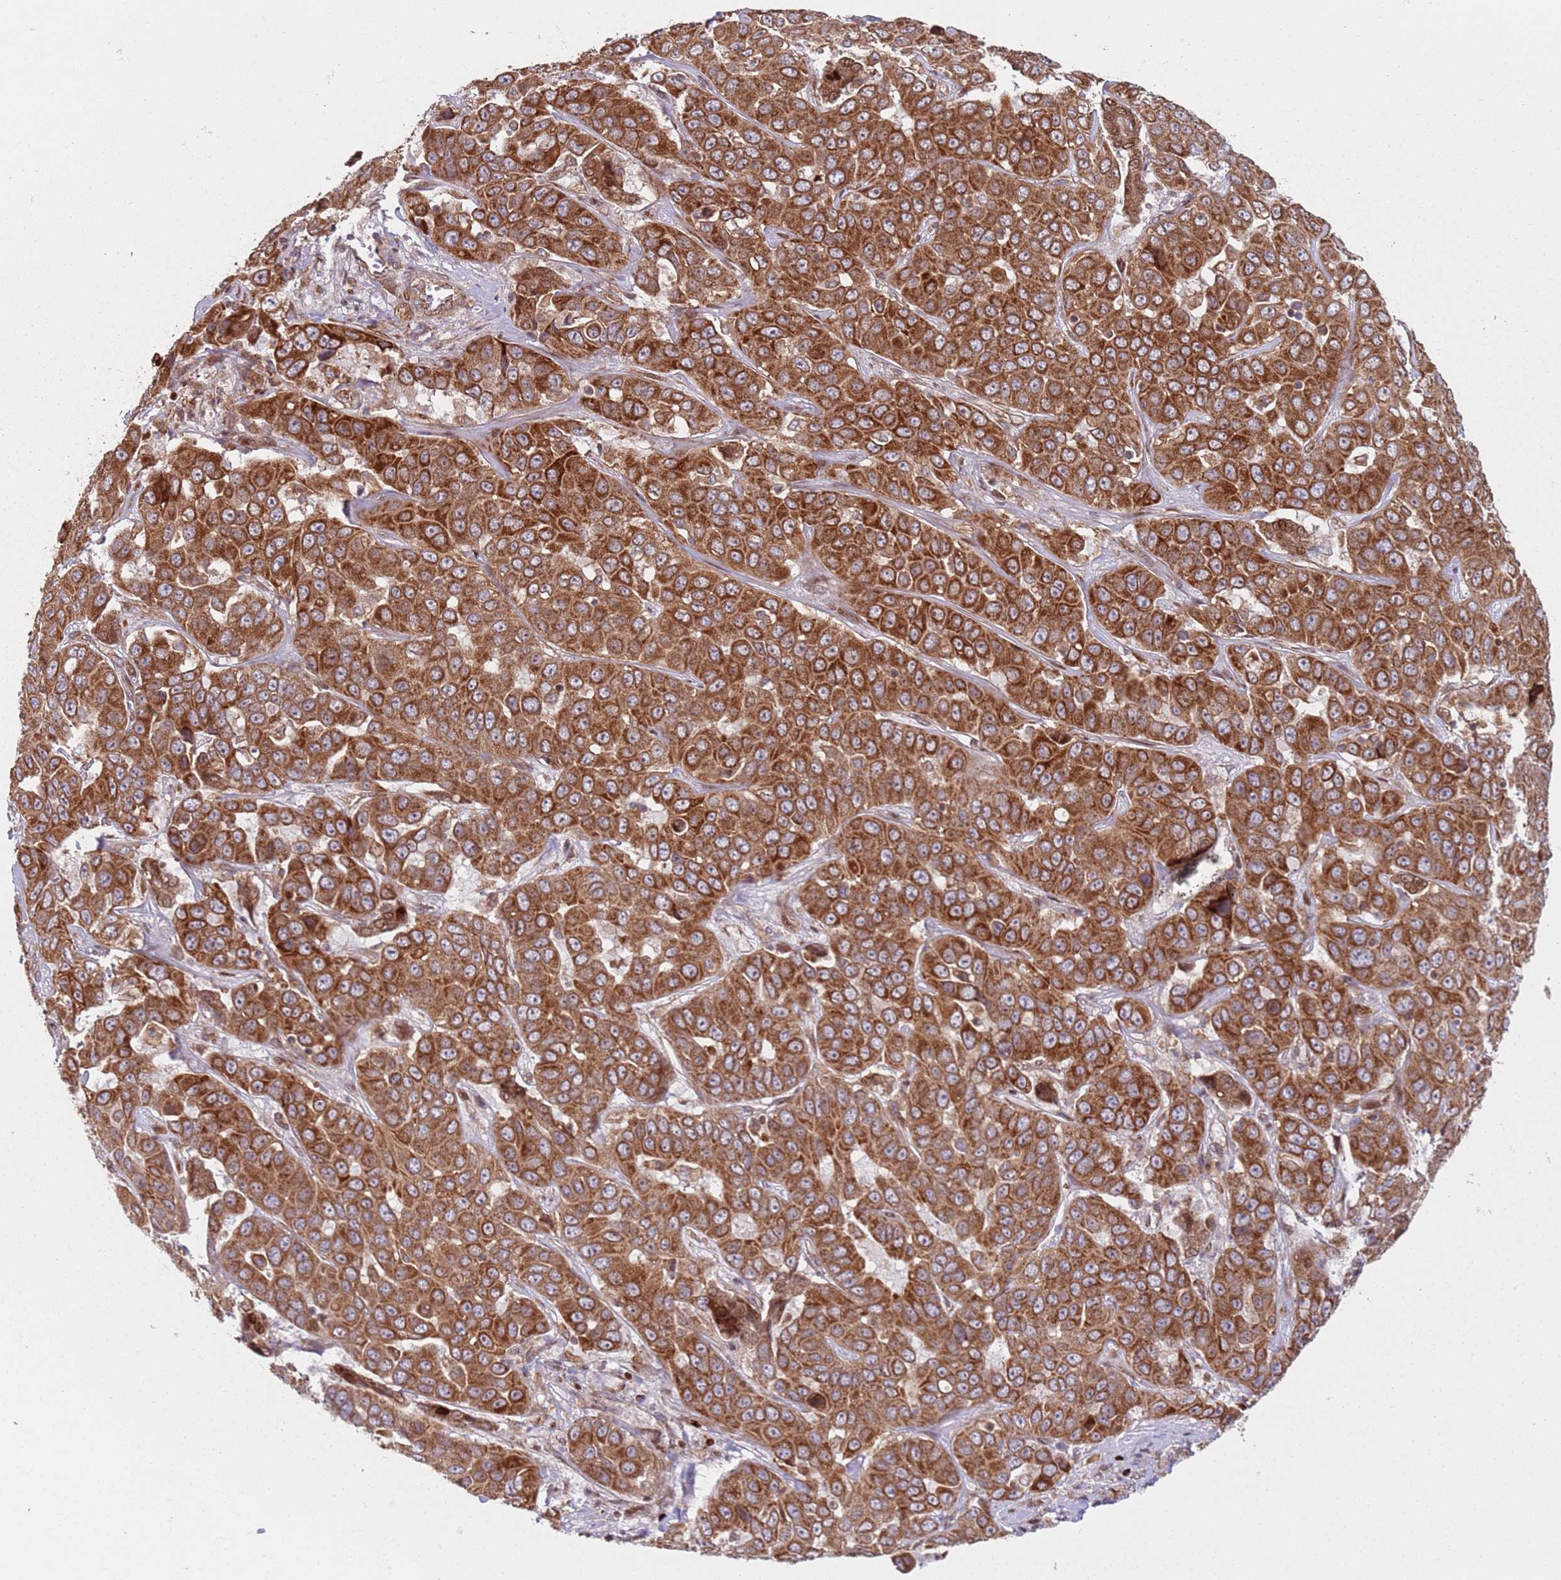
{"staining": {"intensity": "strong", "quantity": ">75%", "location": "cytoplasmic/membranous"}, "tissue": "liver cancer", "cell_type": "Tumor cells", "image_type": "cancer", "snomed": [{"axis": "morphology", "description": "Cholangiocarcinoma"}, {"axis": "topography", "description": "Liver"}], "caption": "Cholangiocarcinoma (liver) stained with DAB immunohistochemistry (IHC) reveals high levels of strong cytoplasmic/membranous staining in about >75% of tumor cells.", "gene": "HNRNPLL", "patient": {"sex": "female", "age": 52}}